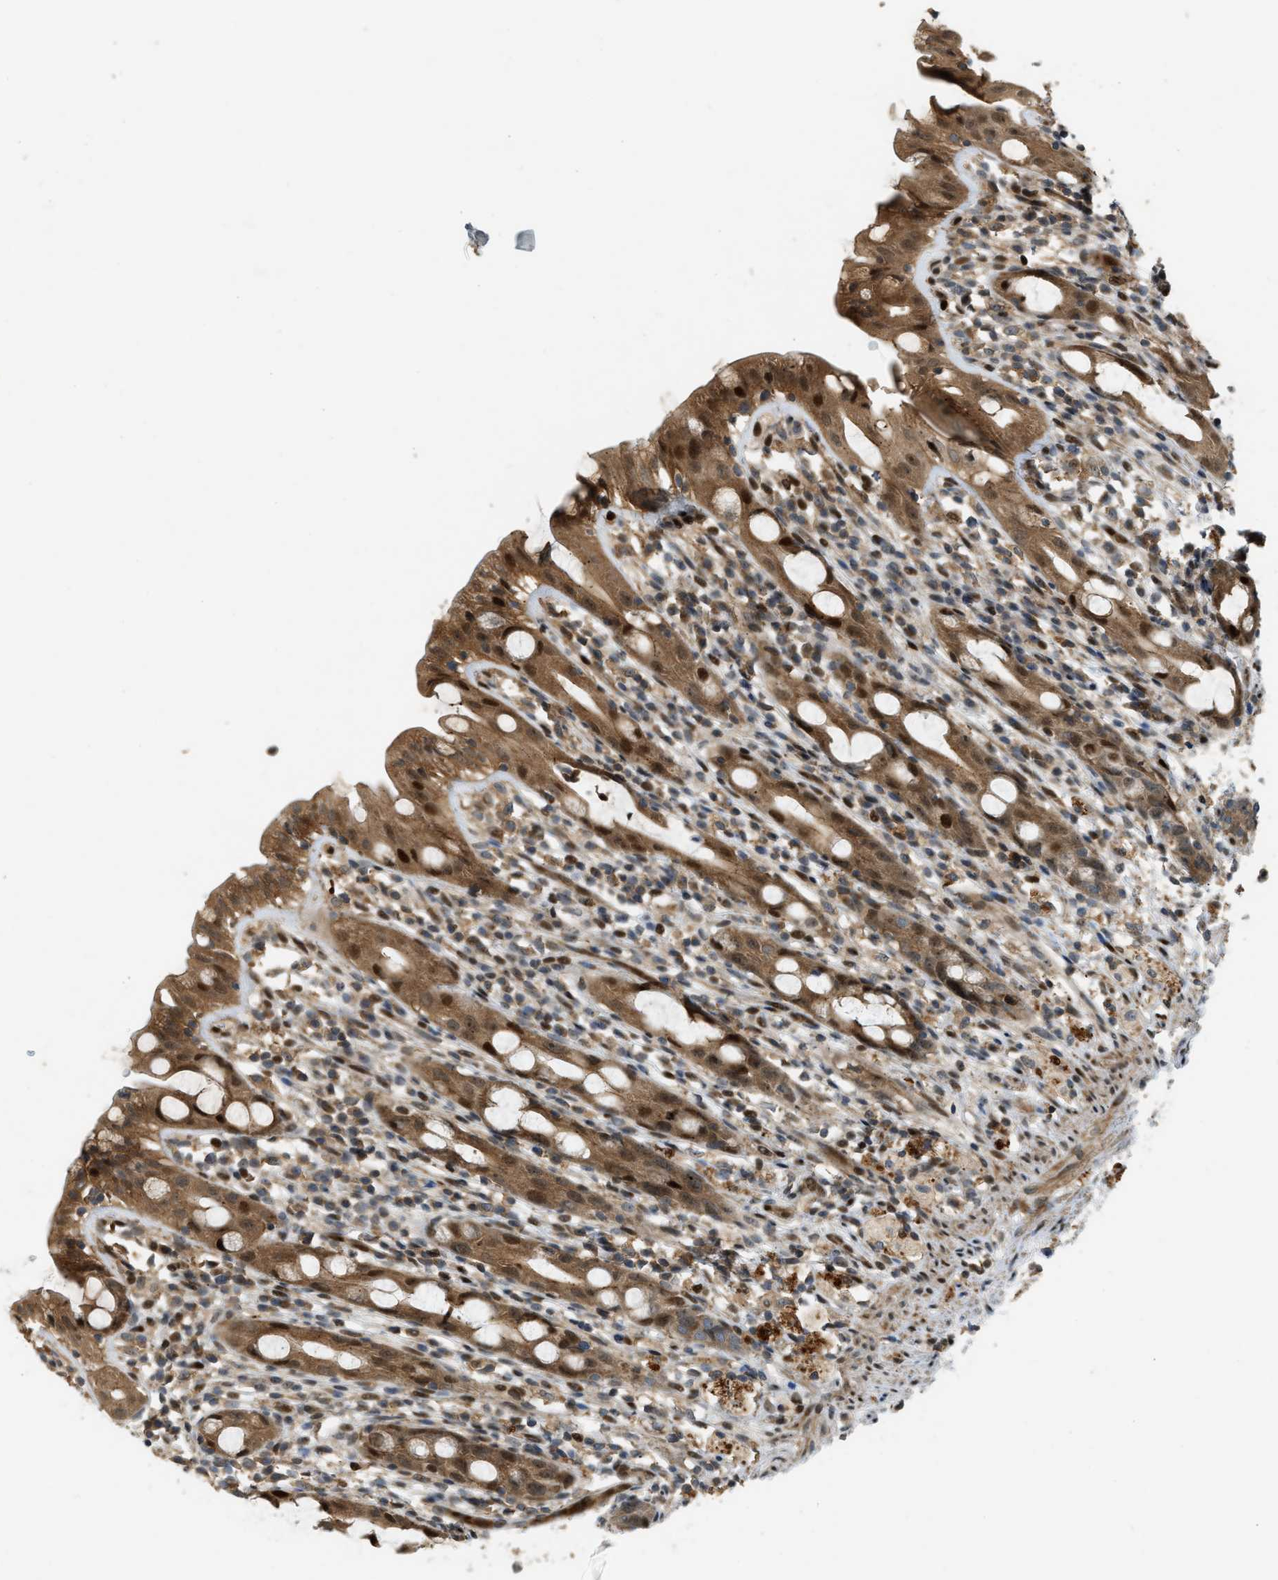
{"staining": {"intensity": "strong", "quantity": ">75%", "location": "cytoplasmic/membranous,nuclear"}, "tissue": "rectum", "cell_type": "Glandular cells", "image_type": "normal", "snomed": [{"axis": "morphology", "description": "Normal tissue, NOS"}, {"axis": "topography", "description": "Rectum"}], "caption": "A brown stain labels strong cytoplasmic/membranous,nuclear staining of a protein in glandular cells of normal human rectum.", "gene": "TRAPPC14", "patient": {"sex": "male", "age": 44}}